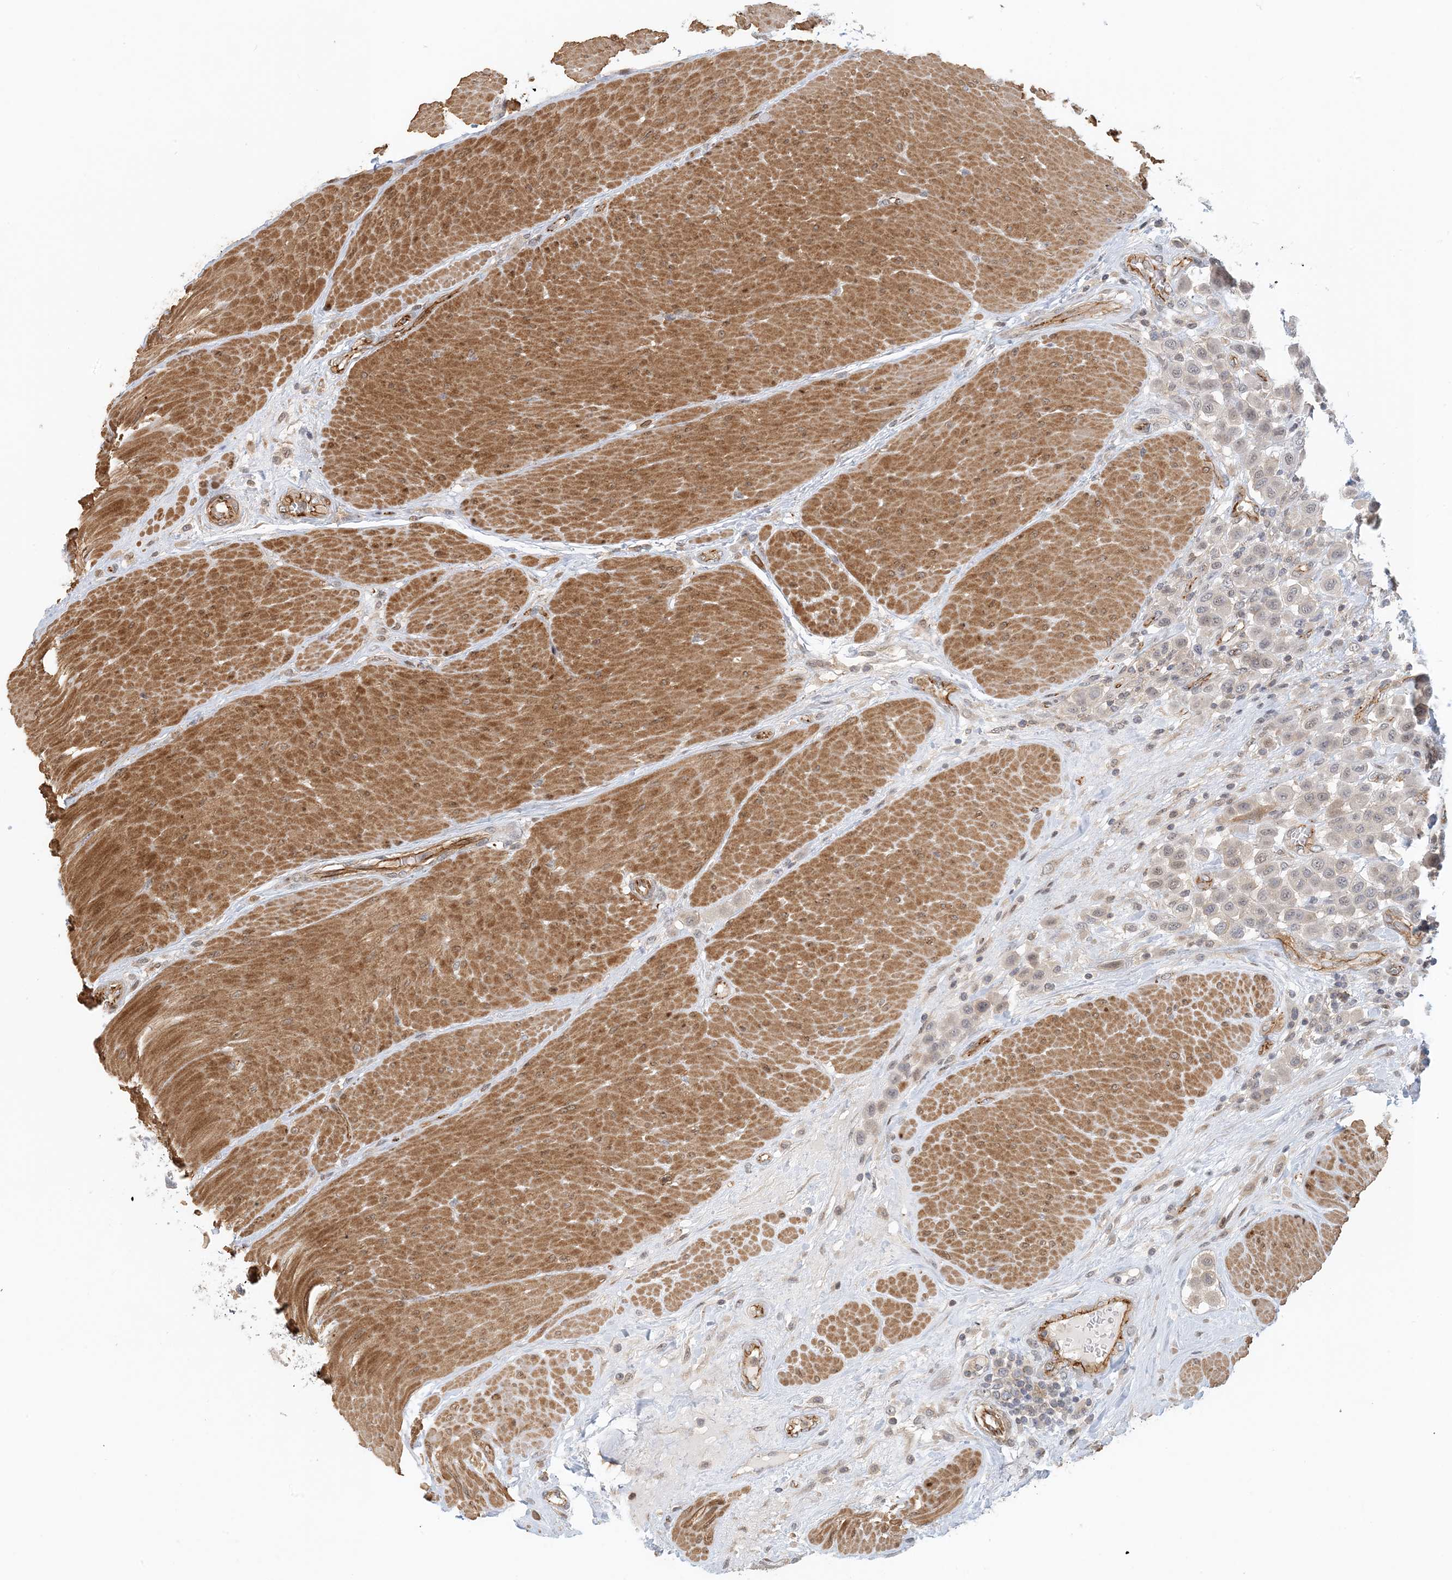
{"staining": {"intensity": "weak", "quantity": "25%-75%", "location": "cytoplasmic/membranous"}, "tissue": "urothelial cancer", "cell_type": "Tumor cells", "image_type": "cancer", "snomed": [{"axis": "morphology", "description": "Urothelial carcinoma, High grade"}, {"axis": "topography", "description": "Urinary bladder"}], "caption": "The micrograph shows a brown stain indicating the presence of a protein in the cytoplasmic/membranous of tumor cells in urothelial cancer. (Stains: DAB (3,3'-diaminobenzidine) in brown, nuclei in blue, Microscopy: brightfield microscopy at high magnification).", "gene": "MAPKBP1", "patient": {"sex": "male", "age": 50}}